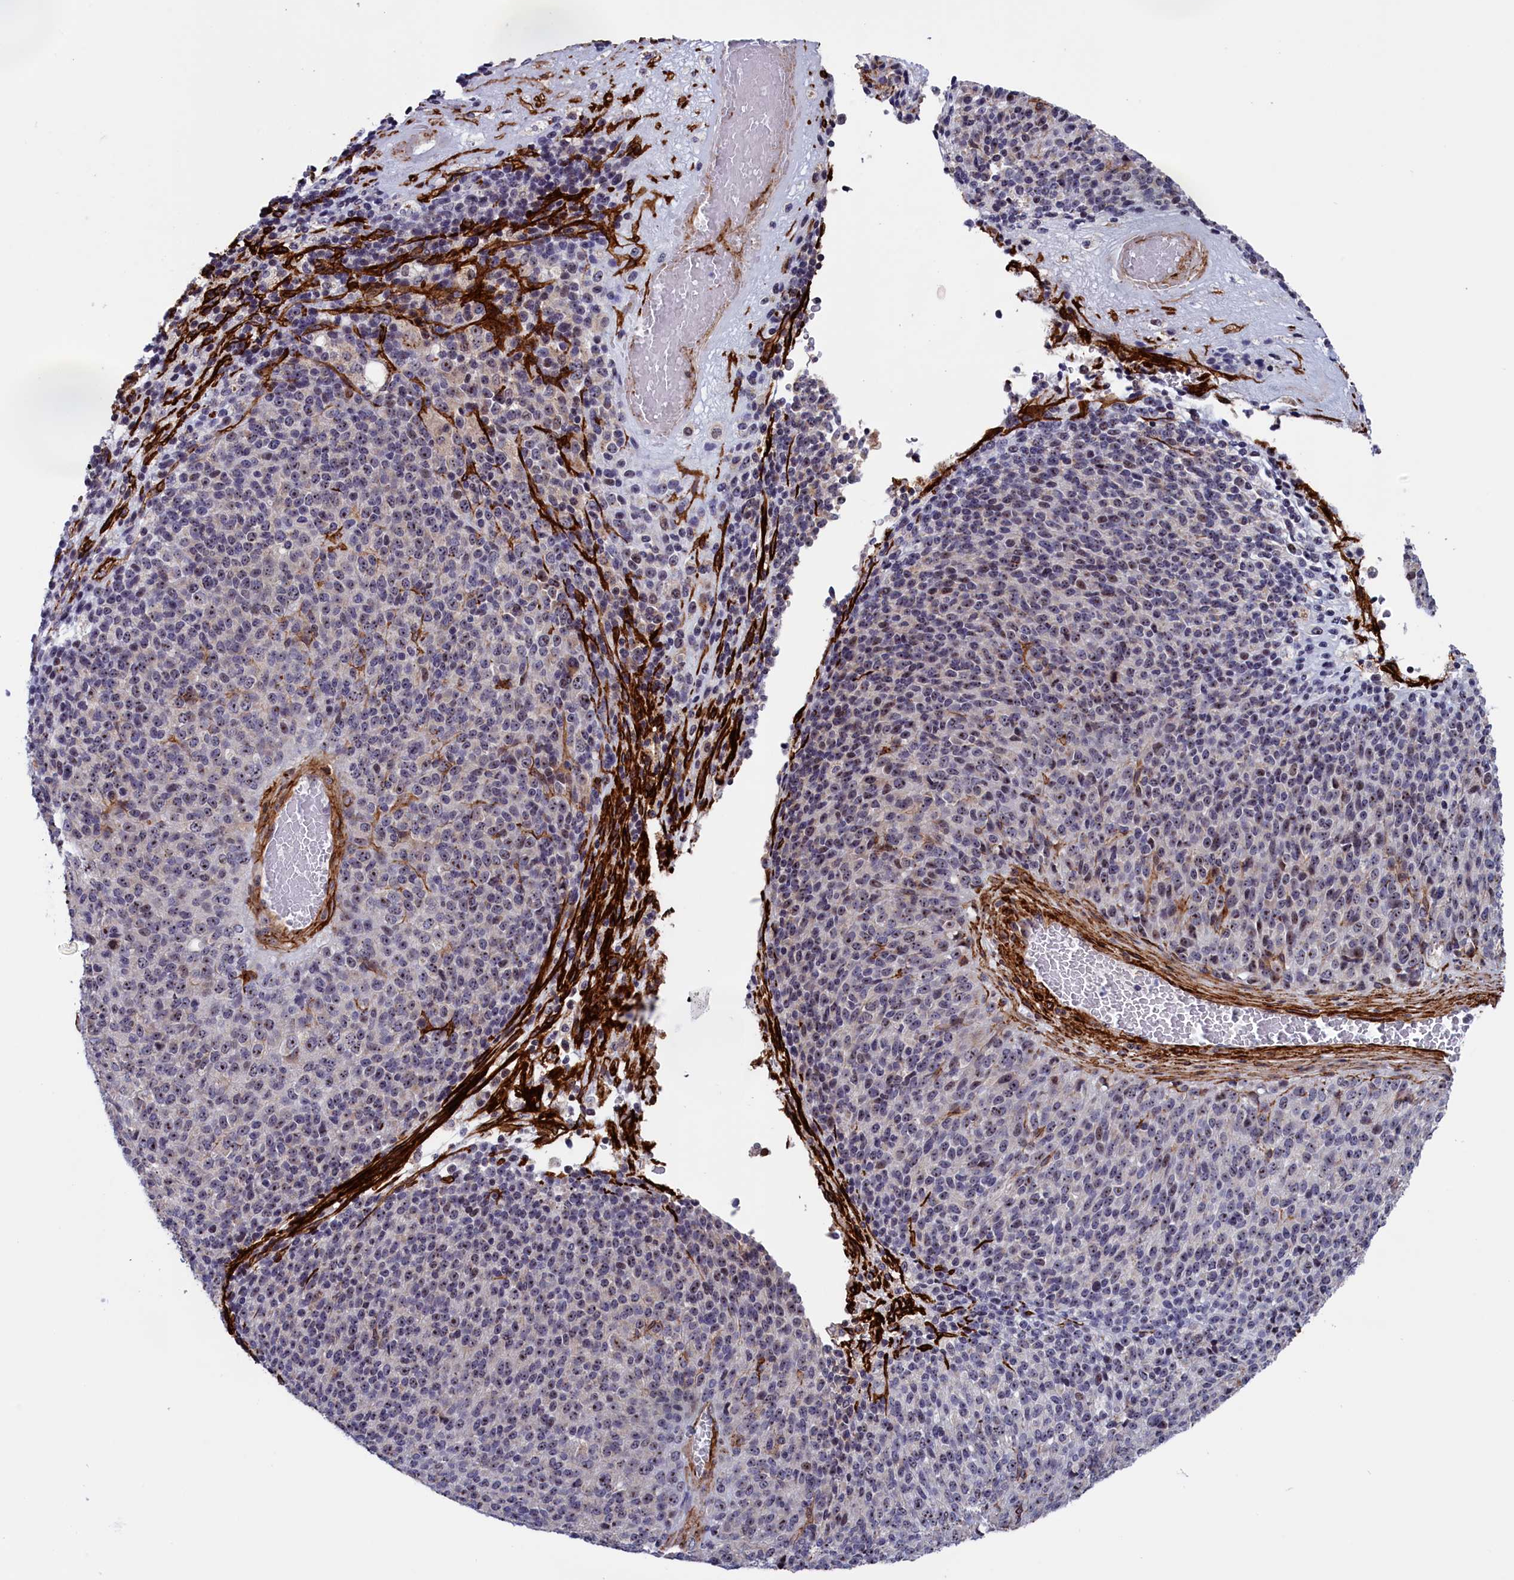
{"staining": {"intensity": "moderate", "quantity": "<25%", "location": "nuclear"}, "tissue": "melanoma", "cell_type": "Tumor cells", "image_type": "cancer", "snomed": [{"axis": "morphology", "description": "Malignant melanoma, Metastatic site"}, {"axis": "topography", "description": "Brain"}], "caption": "Immunohistochemical staining of melanoma shows low levels of moderate nuclear expression in approximately <25% of tumor cells.", "gene": "PPAN", "patient": {"sex": "female", "age": 56}}